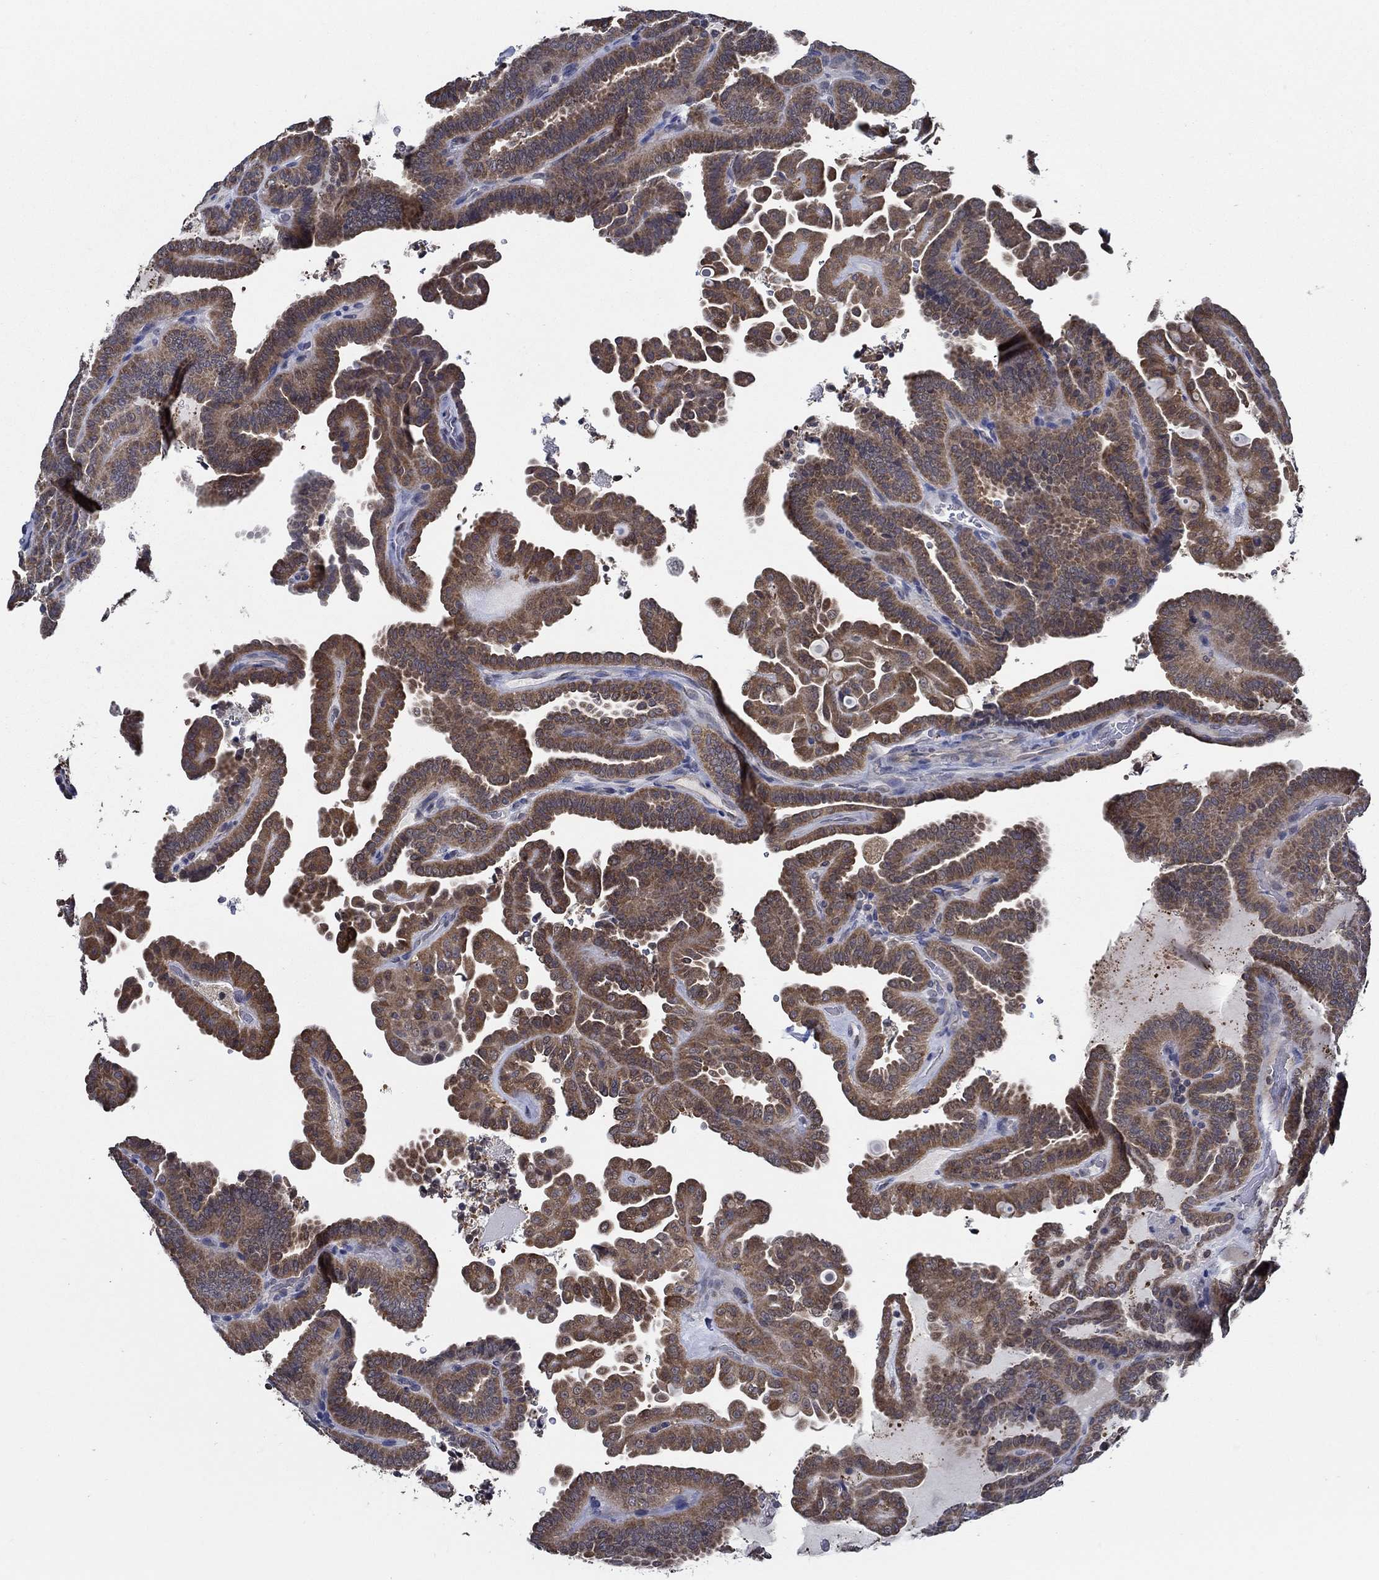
{"staining": {"intensity": "moderate", "quantity": "25%-75%", "location": "cytoplasmic/membranous"}, "tissue": "thyroid cancer", "cell_type": "Tumor cells", "image_type": "cancer", "snomed": [{"axis": "morphology", "description": "Papillary adenocarcinoma, NOS"}, {"axis": "topography", "description": "Thyroid gland"}], "caption": "Immunohistochemical staining of human thyroid cancer (papillary adenocarcinoma) demonstrates medium levels of moderate cytoplasmic/membranous protein positivity in about 25%-75% of tumor cells.", "gene": "DACT1", "patient": {"sex": "female", "age": 39}}